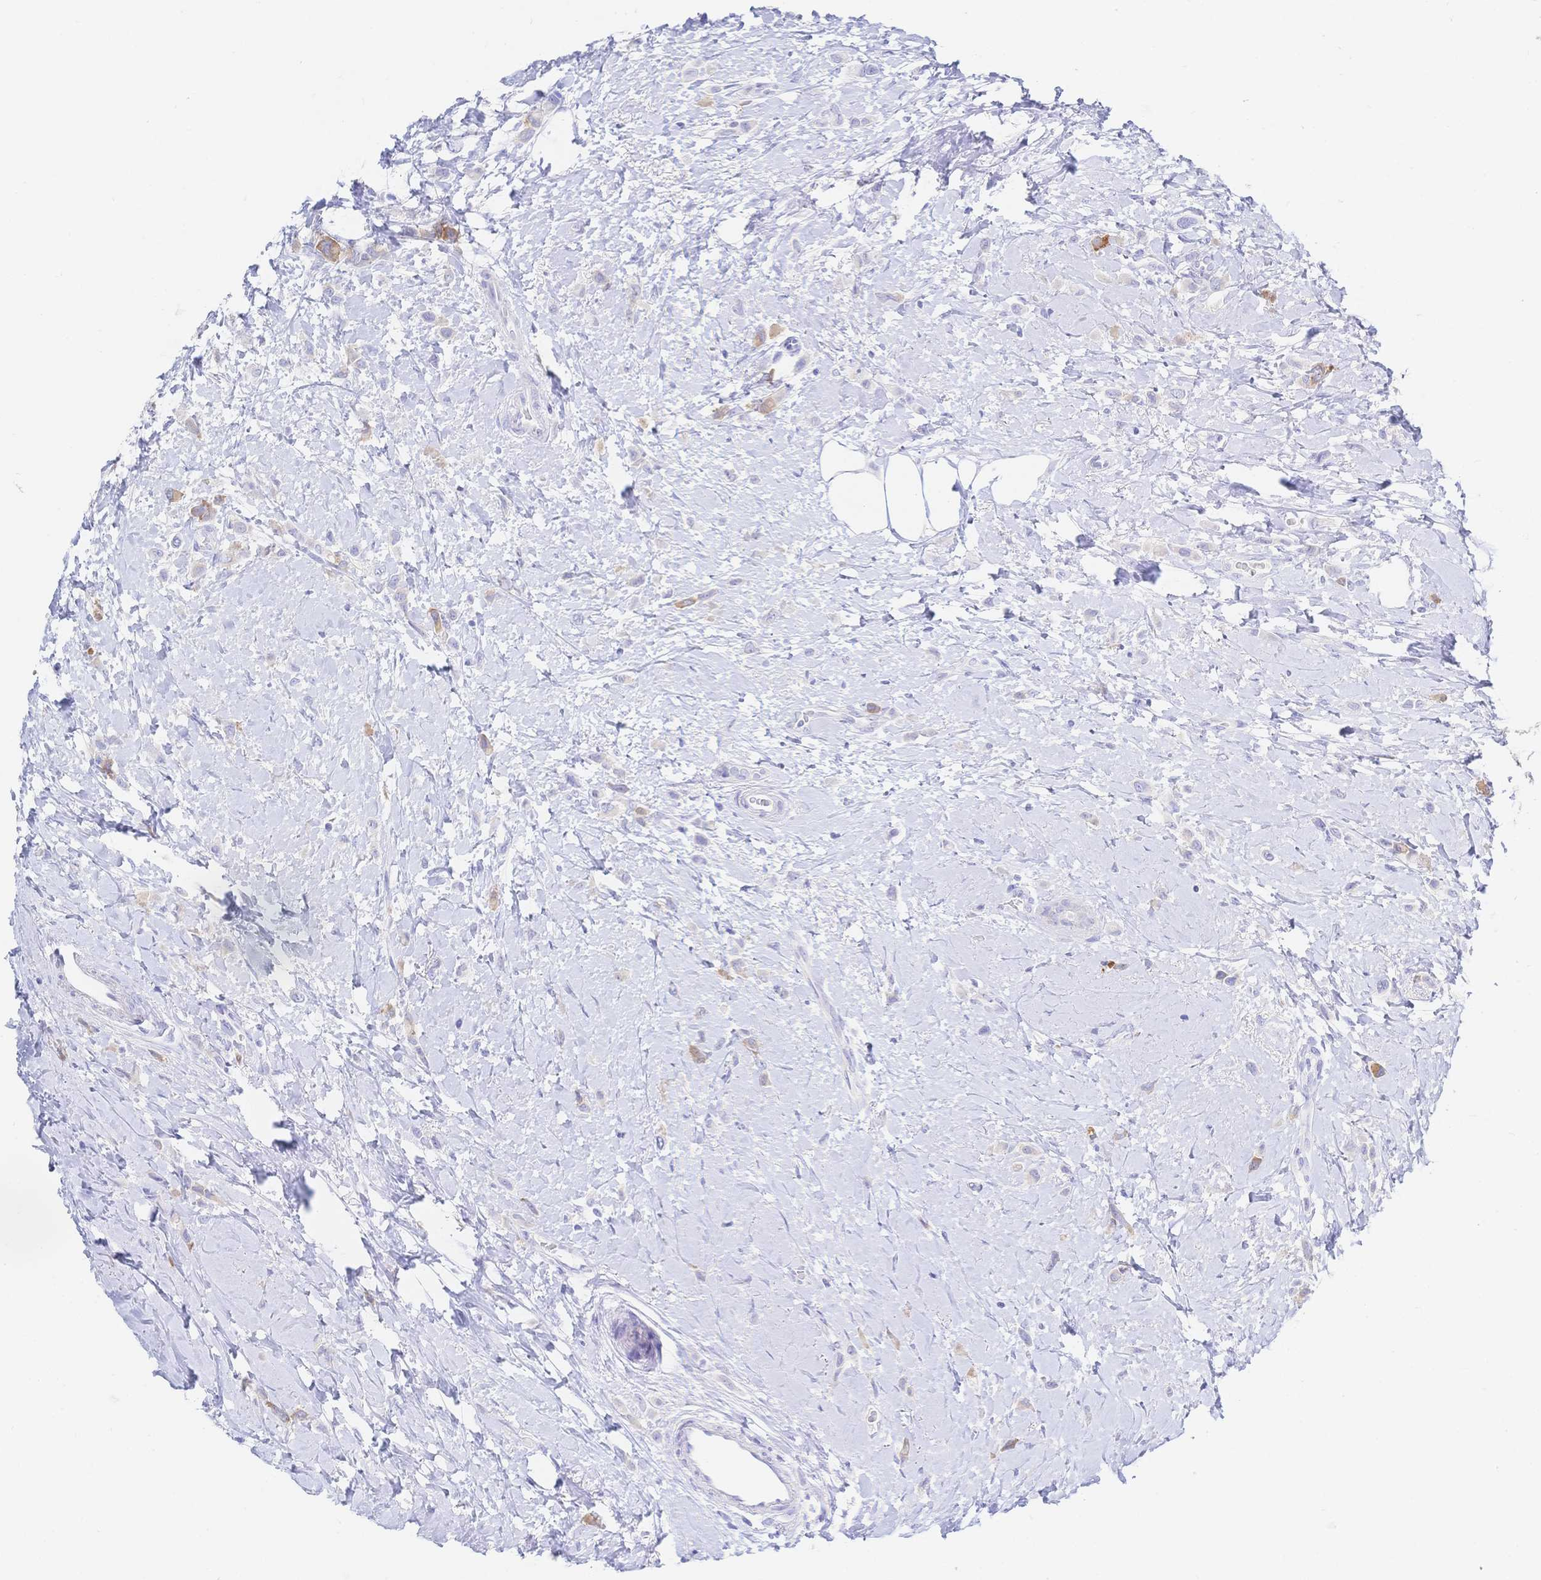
{"staining": {"intensity": "moderate", "quantity": "<25%", "location": "cytoplasmic/membranous"}, "tissue": "breast cancer", "cell_type": "Tumor cells", "image_type": "cancer", "snomed": [{"axis": "morphology", "description": "Lobular carcinoma"}, {"axis": "topography", "description": "Breast"}], "caption": "Moderate cytoplasmic/membranous protein expression is present in approximately <25% of tumor cells in breast cancer (lobular carcinoma). (Stains: DAB in brown, nuclei in blue, Microscopy: brightfield microscopy at high magnification).", "gene": "RRM1", "patient": {"sex": "female", "age": 66}}